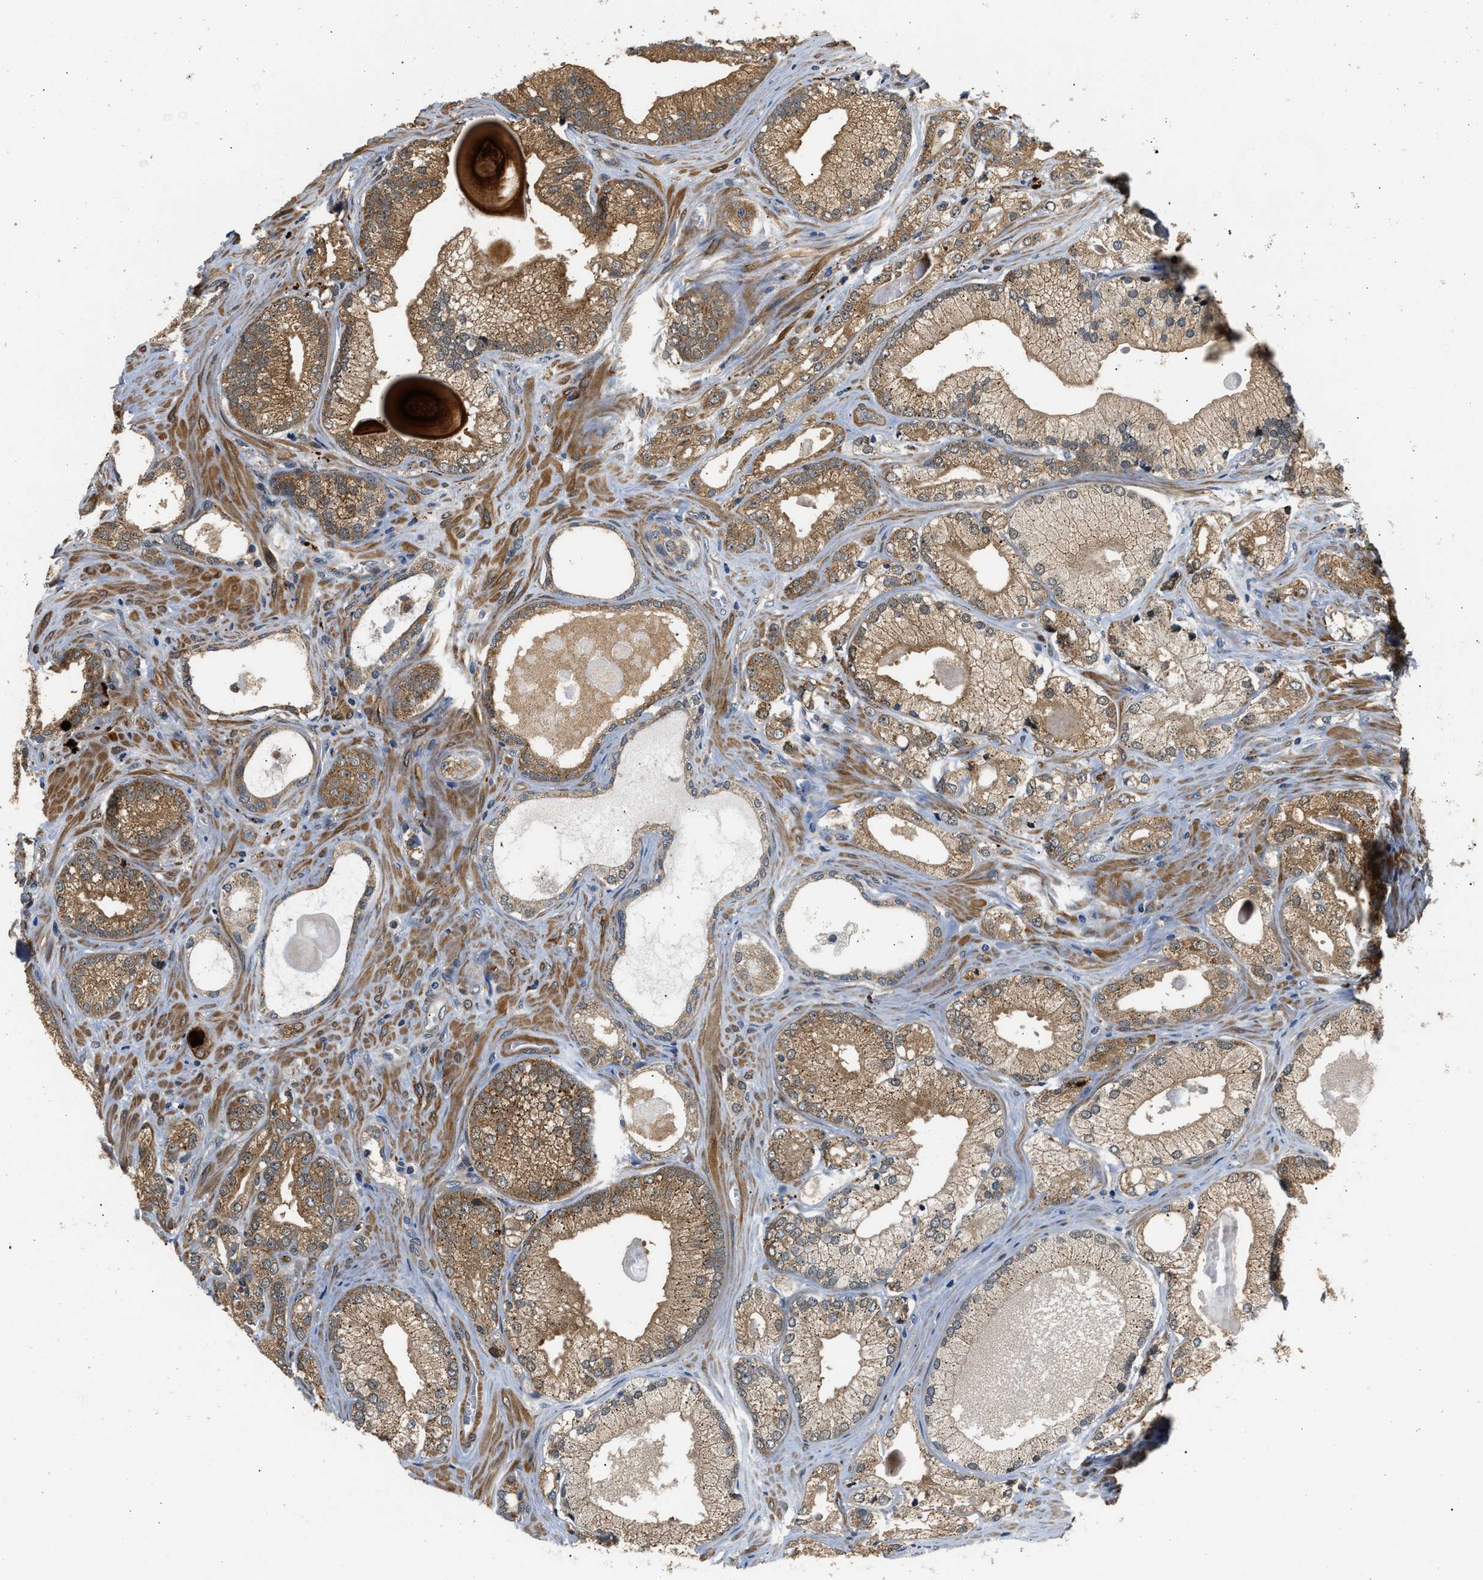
{"staining": {"intensity": "moderate", "quantity": ">75%", "location": "cytoplasmic/membranous"}, "tissue": "prostate cancer", "cell_type": "Tumor cells", "image_type": "cancer", "snomed": [{"axis": "morphology", "description": "Adenocarcinoma, Low grade"}, {"axis": "topography", "description": "Prostate"}], "caption": "The micrograph demonstrates staining of prostate adenocarcinoma (low-grade), revealing moderate cytoplasmic/membranous protein positivity (brown color) within tumor cells. (brown staining indicates protein expression, while blue staining denotes nuclei).", "gene": "LARP6", "patient": {"sex": "male", "age": 65}}